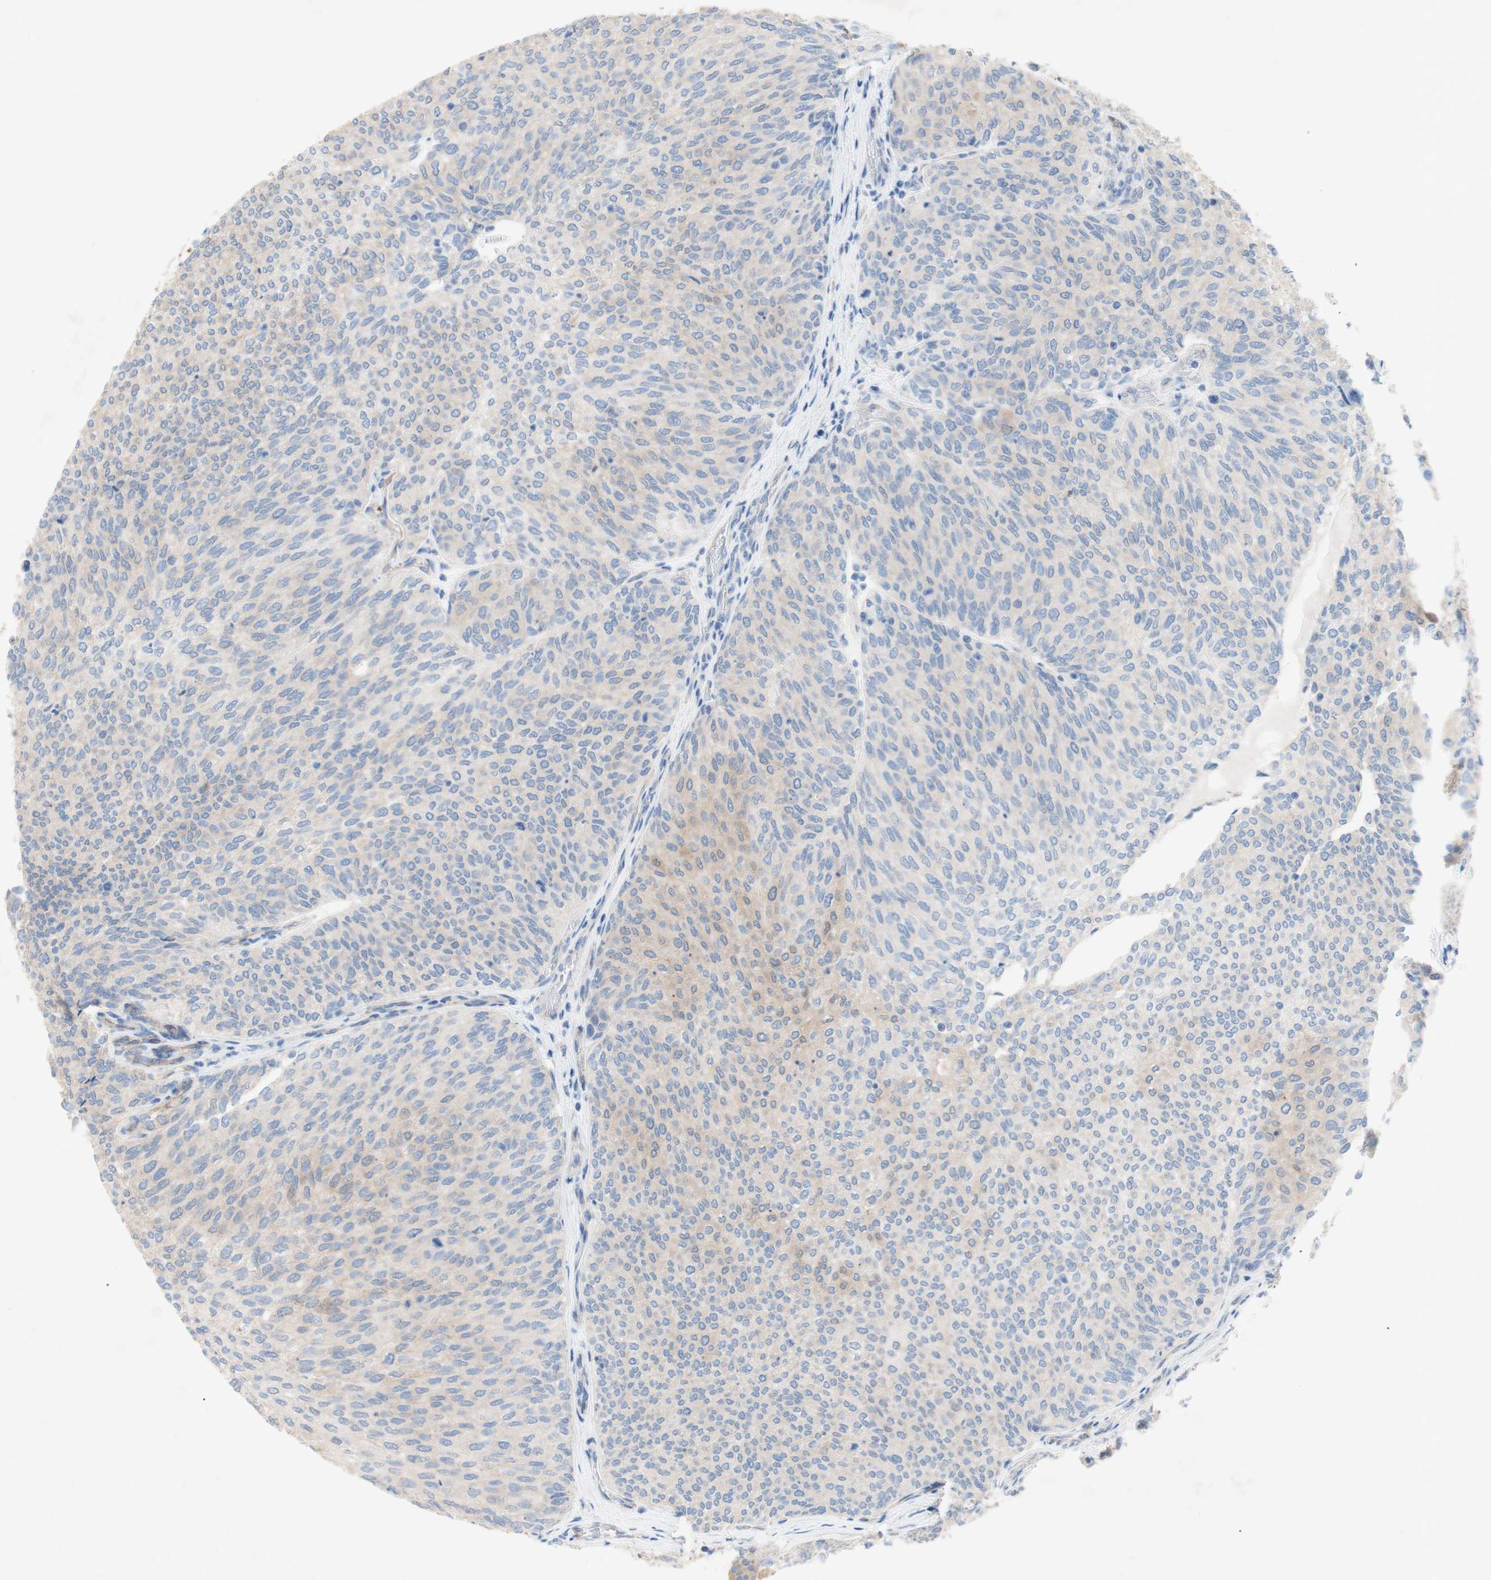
{"staining": {"intensity": "weak", "quantity": "<25%", "location": "cytoplasmic/membranous"}, "tissue": "urothelial cancer", "cell_type": "Tumor cells", "image_type": "cancer", "snomed": [{"axis": "morphology", "description": "Urothelial carcinoma, Low grade"}, {"axis": "topography", "description": "Urinary bladder"}], "caption": "DAB (3,3'-diaminobenzidine) immunohistochemical staining of human urothelial cancer displays no significant positivity in tumor cells.", "gene": "TMIGD2", "patient": {"sex": "female", "age": 79}}